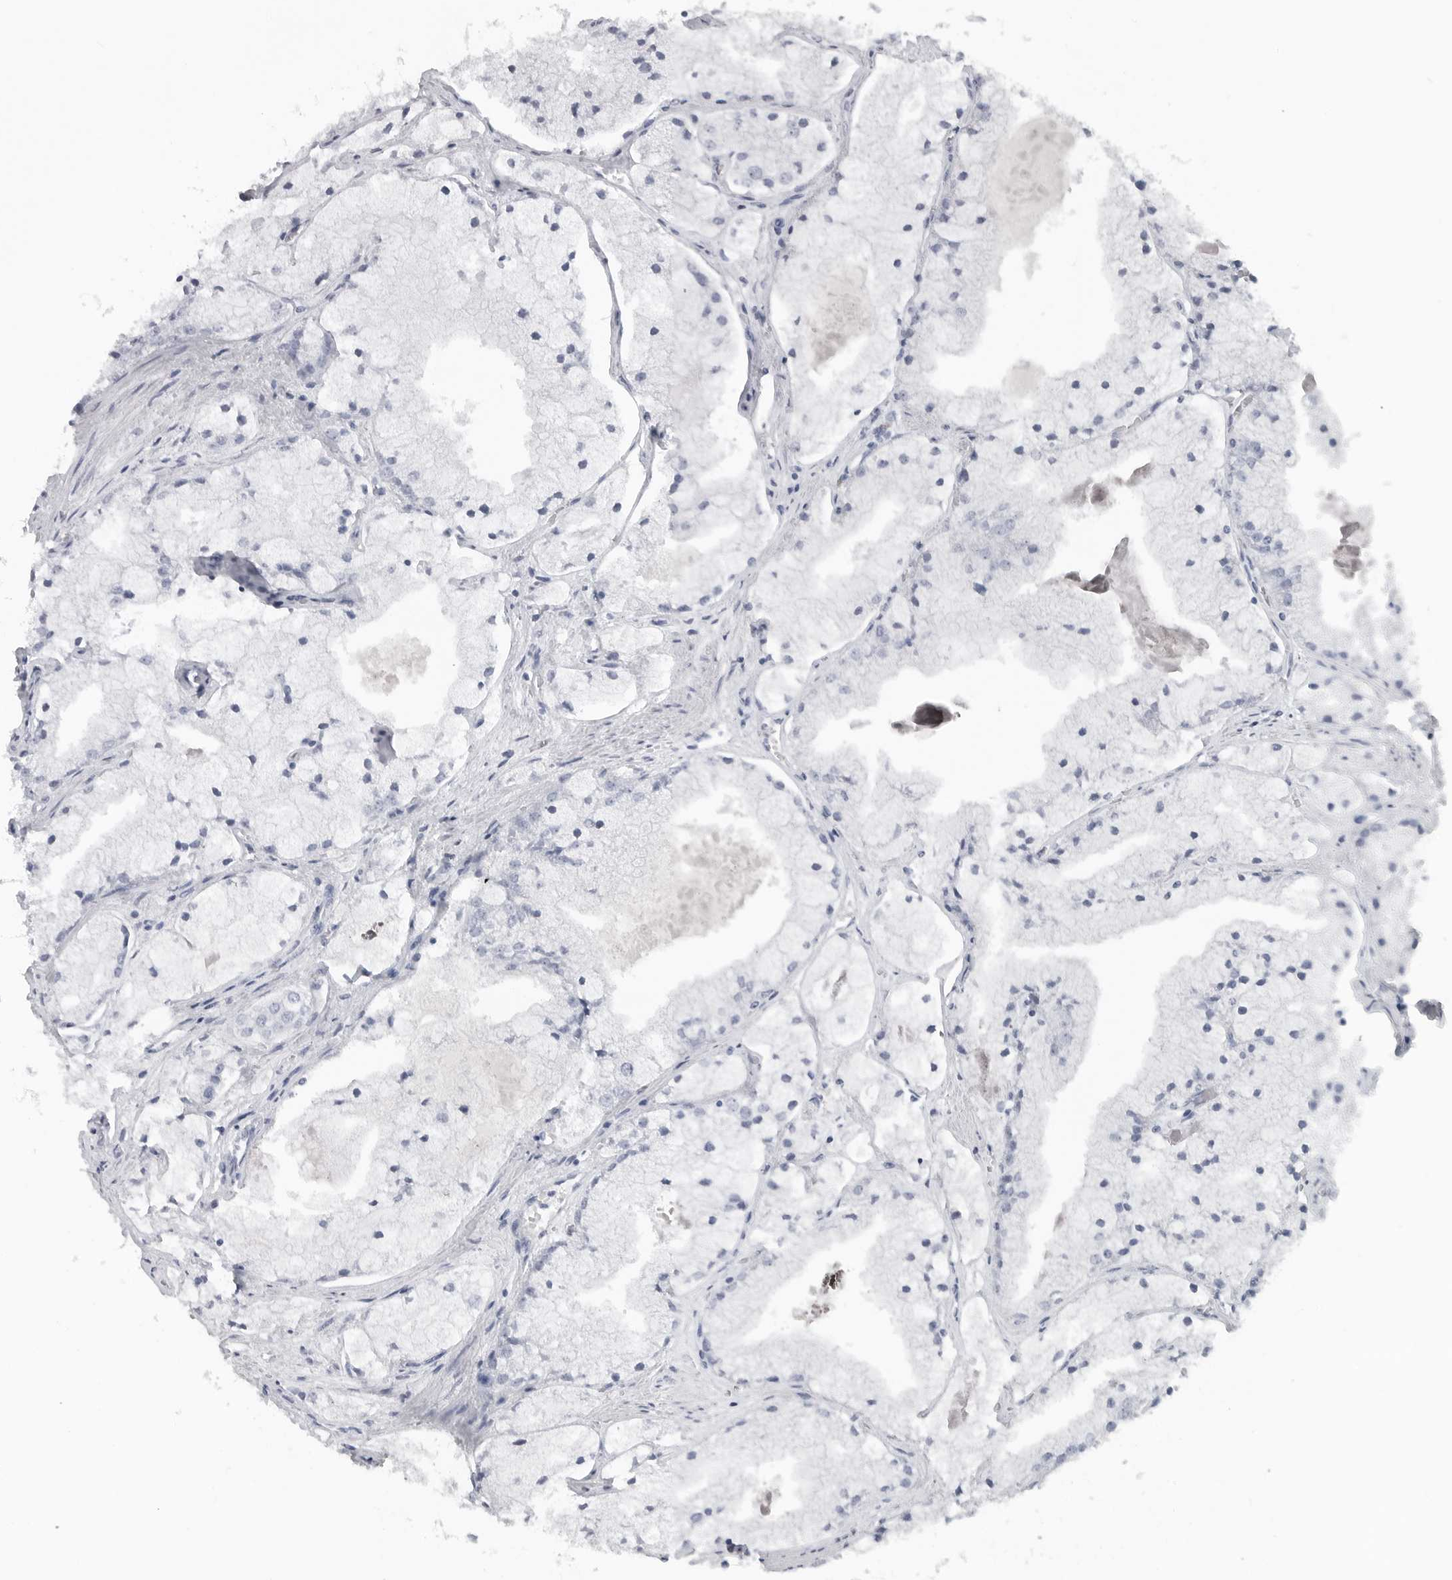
{"staining": {"intensity": "negative", "quantity": "none", "location": "none"}, "tissue": "prostate cancer", "cell_type": "Tumor cells", "image_type": "cancer", "snomed": [{"axis": "morphology", "description": "Adenocarcinoma, High grade"}, {"axis": "topography", "description": "Prostate"}], "caption": "Protein analysis of prostate cancer demonstrates no significant staining in tumor cells.", "gene": "LY6D", "patient": {"sex": "male", "age": 50}}